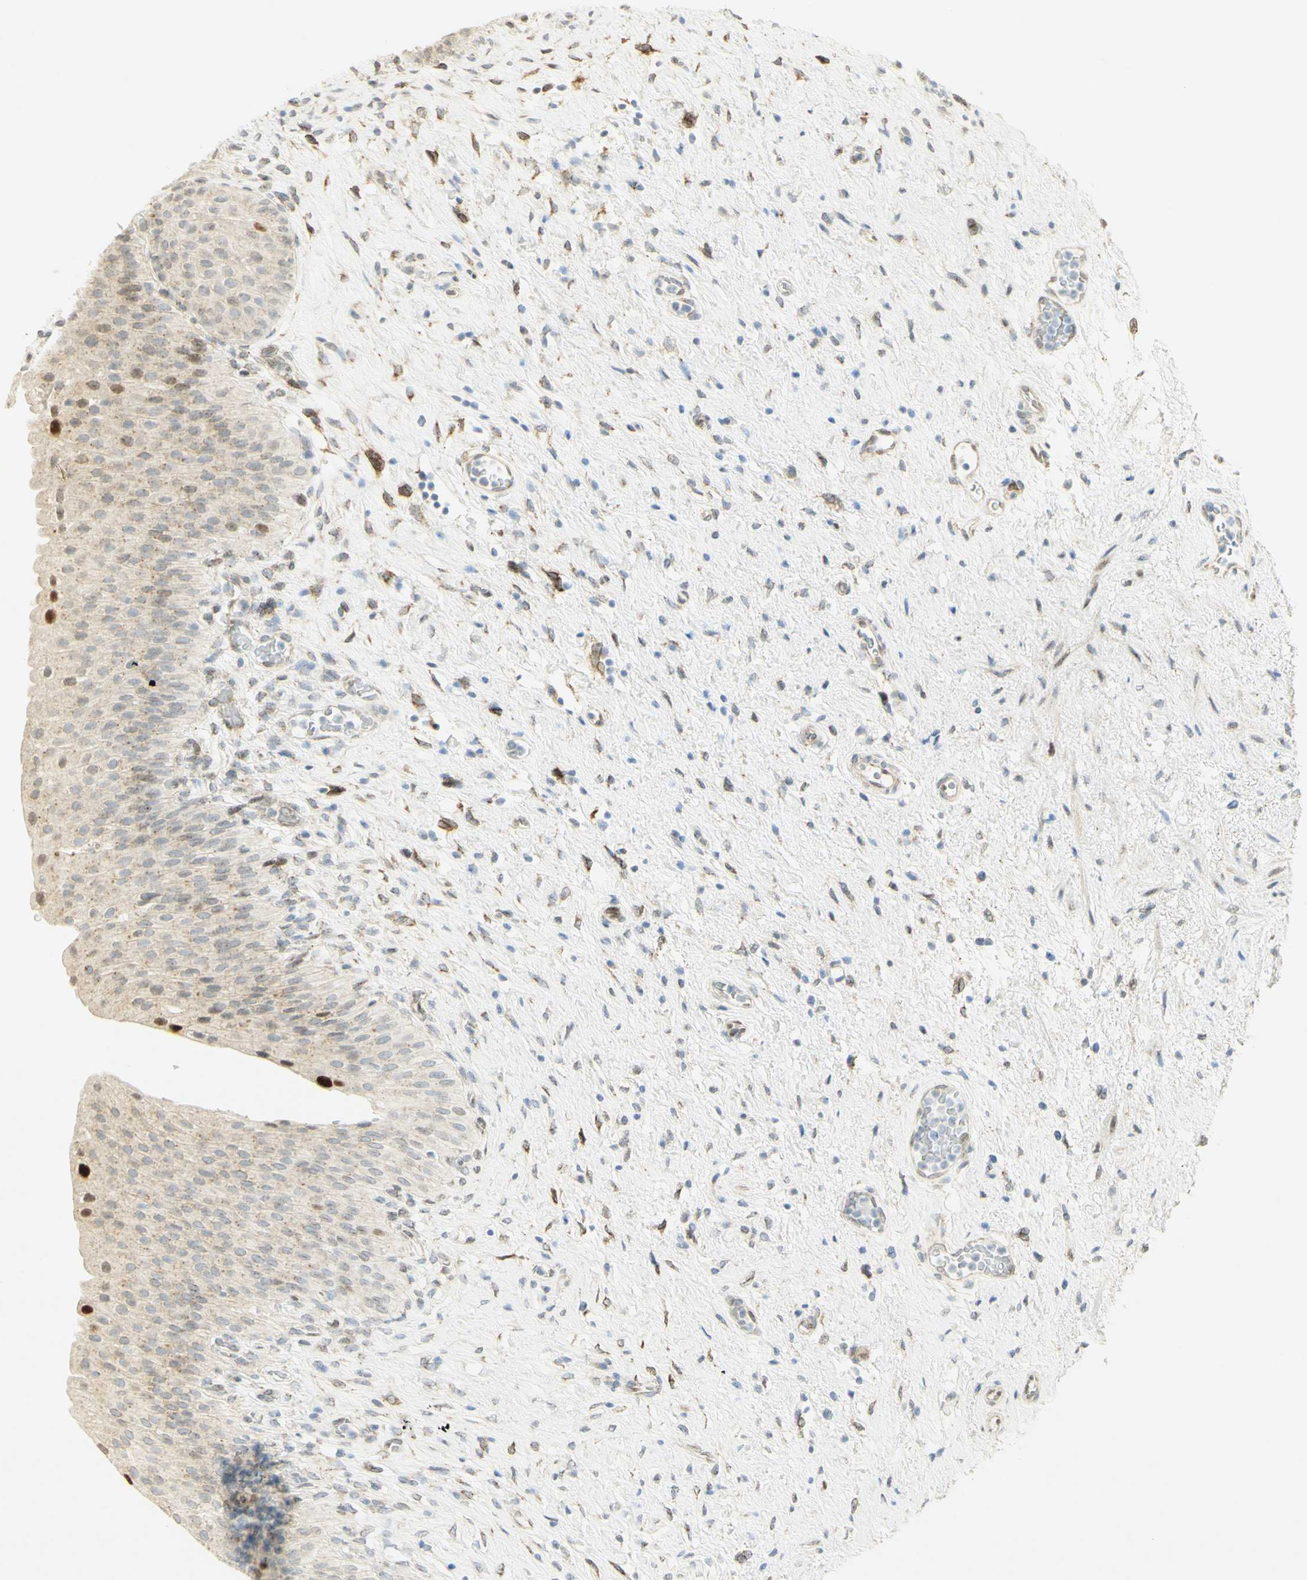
{"staining": {"intensity": "strong", "quantity": "<25%", "location": "nuclear"}, "tissue": "urinary bladder", "cell_type": "Urothelial cells", "image_type": "normal", "snomed": [{"axis": "morphology", "description": "Normal tissue, NOS"}, {"axis": "morphology", "description": "Urothelial carcinoma, High grade"}, {"axis": "topography", "description": "Urinary bladder"}], "caption": "The image displays staining of benign urinary bladder, revealing strong nuclear protein staining (brown color) within urothelial cells. The protein of interest is stained brown, and the nuclei are stained in blue (DAB (3,3'-diaminobenzidine) IHC with brightfield microscopy, high magnification).", "gene": "E2F1", "patient": {"sex": "male", "age": 46}}